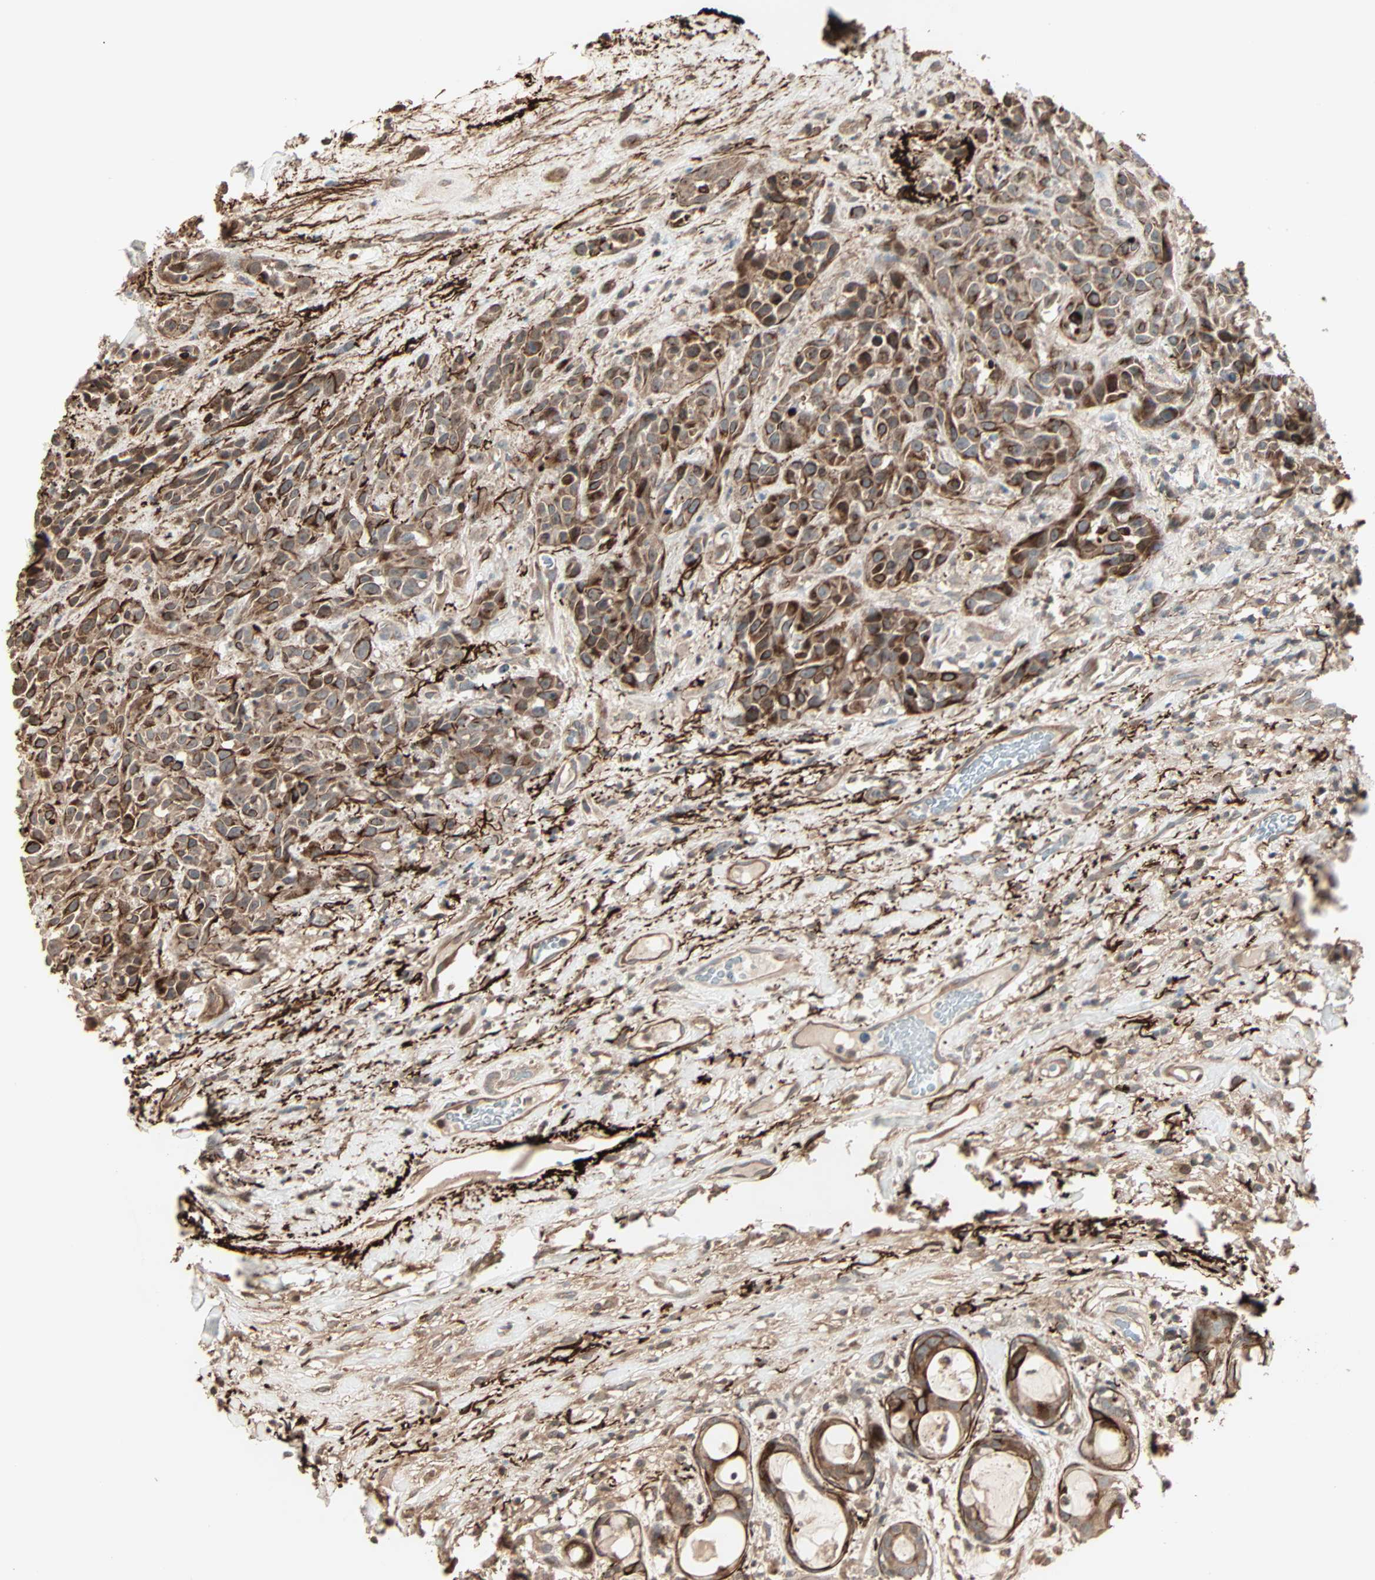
{"staining": {"intensity": "strong", "quantity": ">75%", "location": "cytoplasmic/membranous"}, "tissue": "head and neck cancer", "cell_type": "Tumor cells", "image_type": "cancer", "snomed": [{"axis": "morphology", "description": "Normal tissue, NOS"}, {"axis": "morphology", "description": "Squamous cell carcinoma, NOS"}, {"axis": "topography", "description": "Cartilage tissue"}, {"axis": "topography", "description": "Head-Neck"}], "caption": "A histopathology image showing strong cytoplasmic/membranous staining in approximately >75% of tumor cells in squamous cell carcinoma (head and neck), as visualized by brown immunohistochemical staining.", "gene": "CALCRL", "patient": {"sex": "male", "age": 62}}